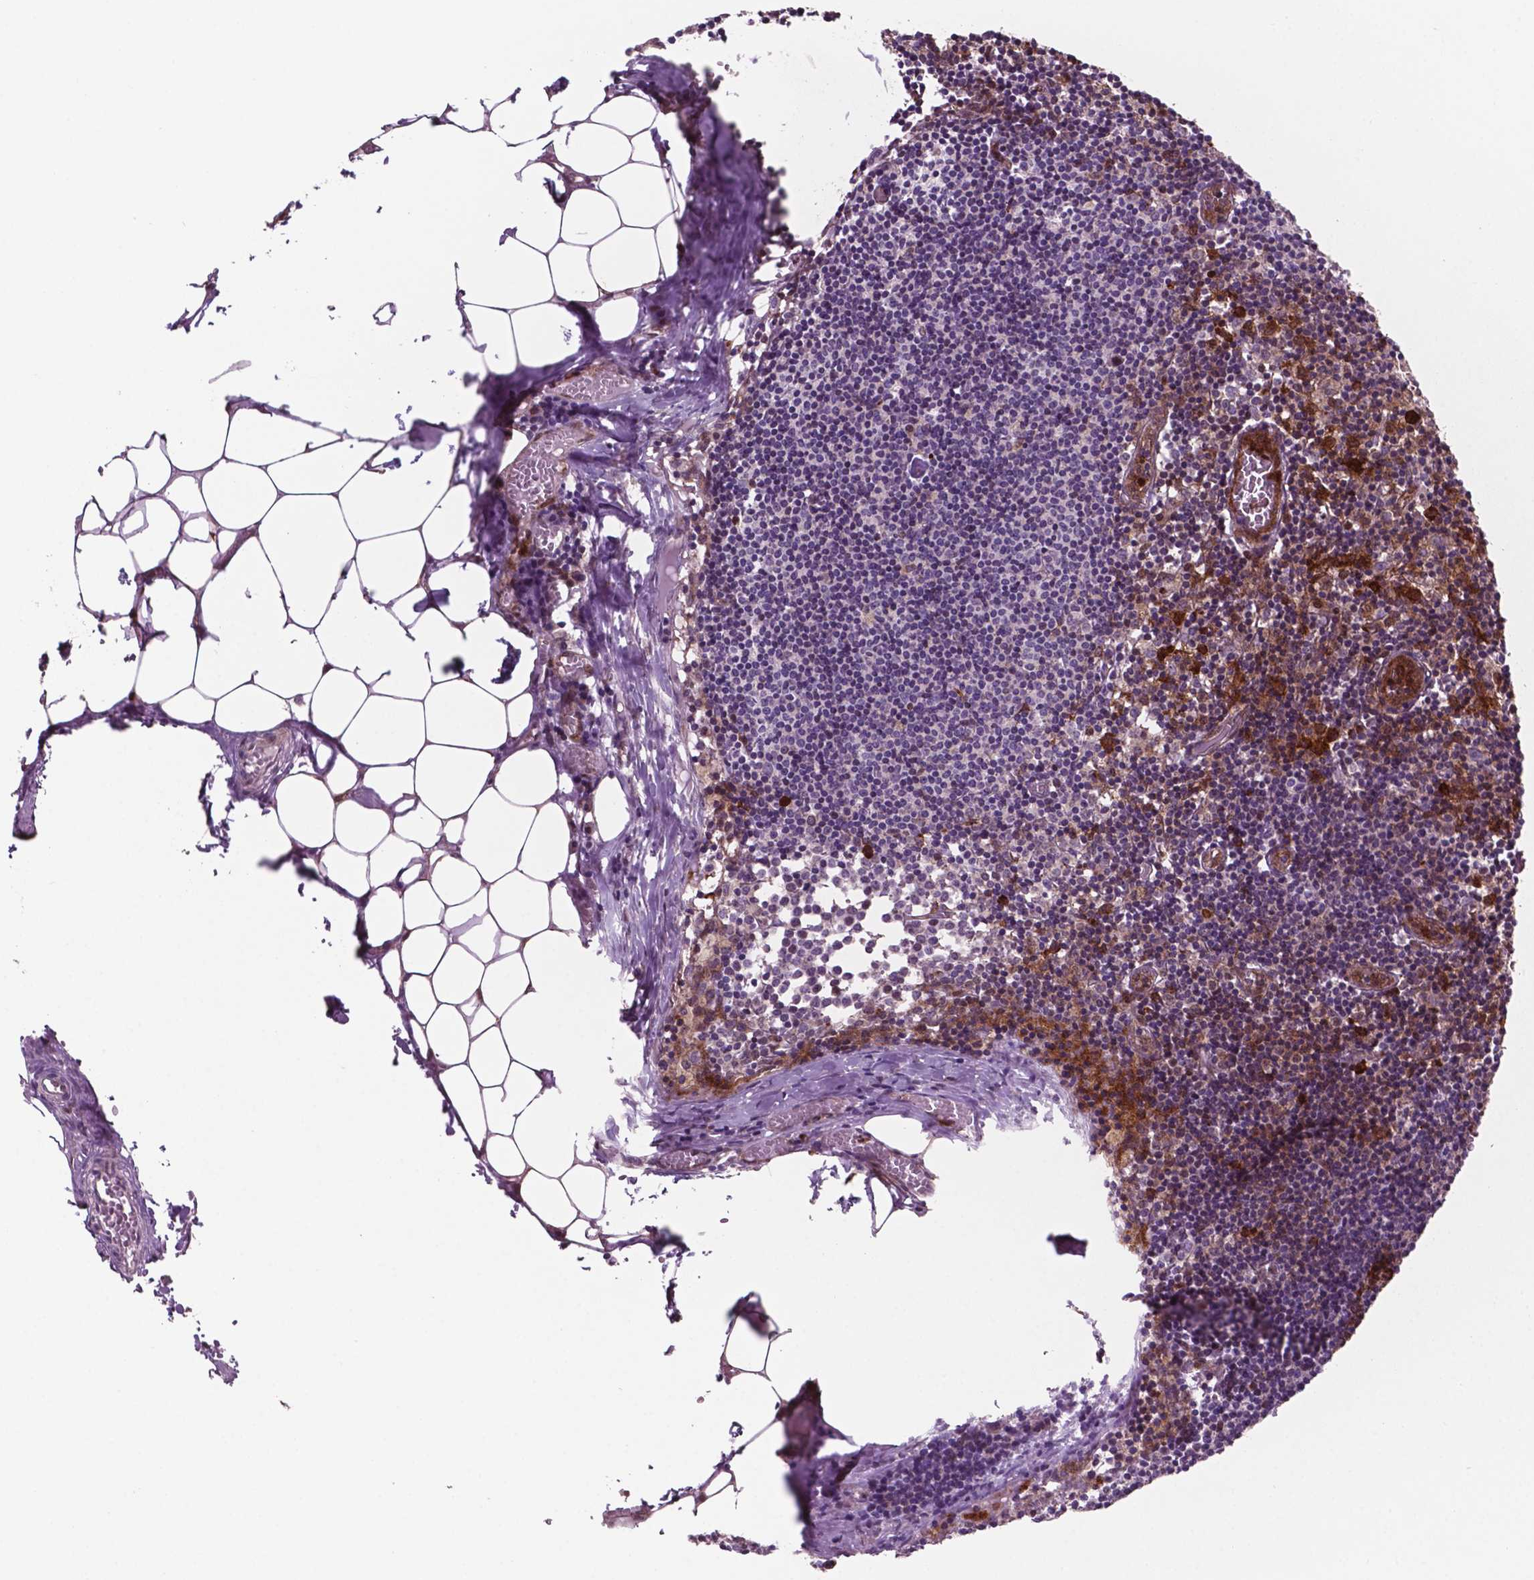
{"staining": {"intensity": "moderate", "quantity": "25%-75%", "location": "cytoplasmic/membranous"}, "tissue": "lymph node", "cell_type": "Germinal center cells", "image_type": "normal", "snomed": [{"axis": "morphology", "description": "Normal tissue, NOS"}, {"axis": "topography", "description": "Lymph node"}], "caption": "The histopathology image demonstrates immunohistochemical staining of benign lymph node. There is moderate cytoplasmic/membranous staining is appreciated in approximately 25%-75% of germinal center cells. Using DAB (brown) and hematoxylin (blue) stains, captured at high magnification using brightfield microscopy.", "gene": "LDHA", "patient": {"sex": "female", "age": 52}}